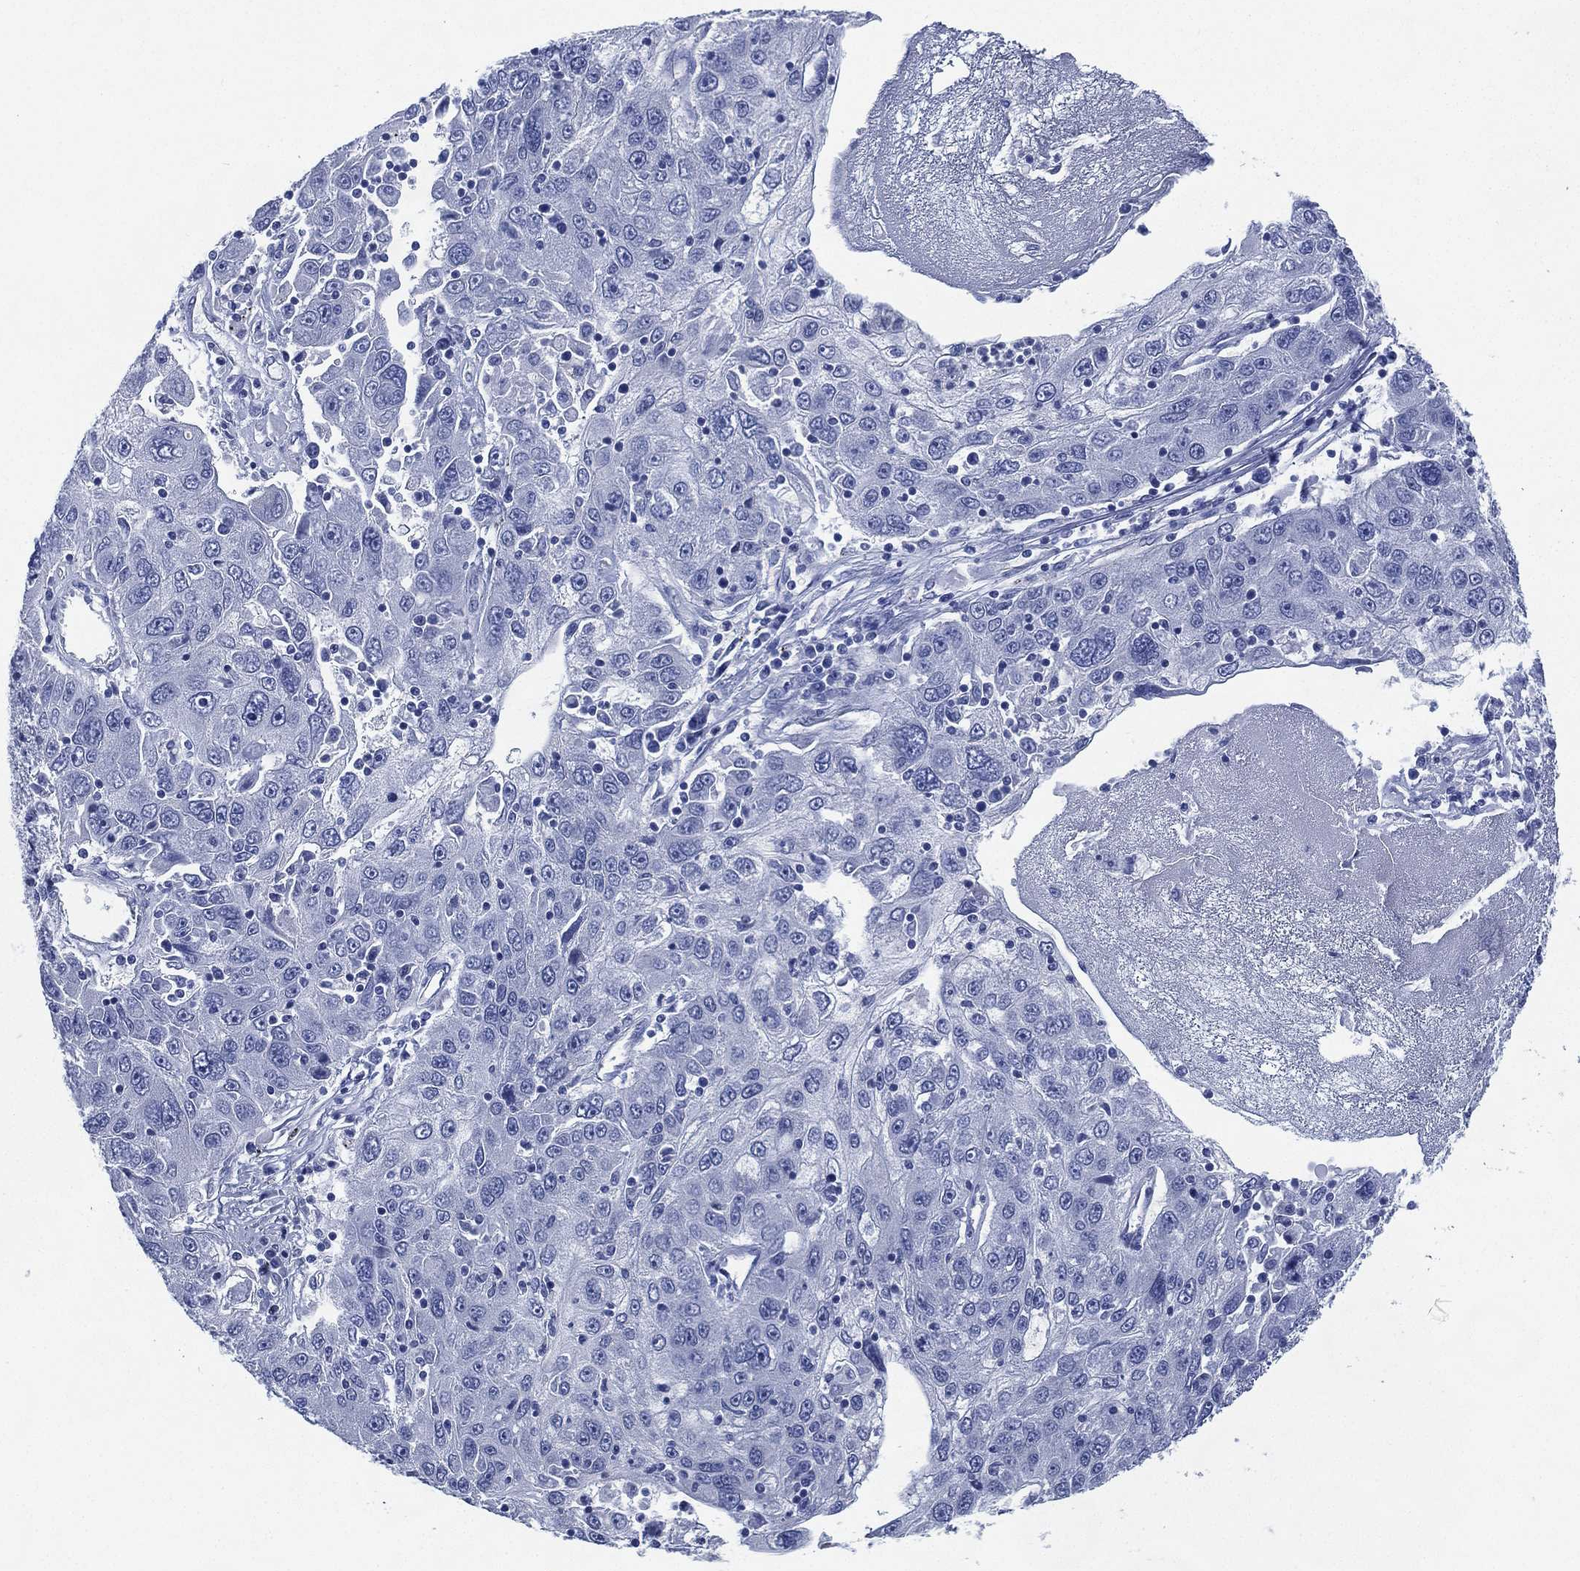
{"staining": {"intensity": "negative", "quantity": "none", "location": "none"}, "tissue": "stomach cancer", "cell_type": "Tumor cells", "image_type": "cancer", "snomed": [{"axis": "morphology", "description": "Adenocarcinoma, NOS"}, {"axis": "topography", "description": "Stomach"}], "caption": "Tumor cells show no significant protein positivity in stomach adenocarcinoma. (DAB (3,3'-diaminobenzidine) immunohistochemistry visualized using brightfield microscopy, high magnification).", "gene": "CCDC70", "patient": {"sex": "male", "age": 56}}